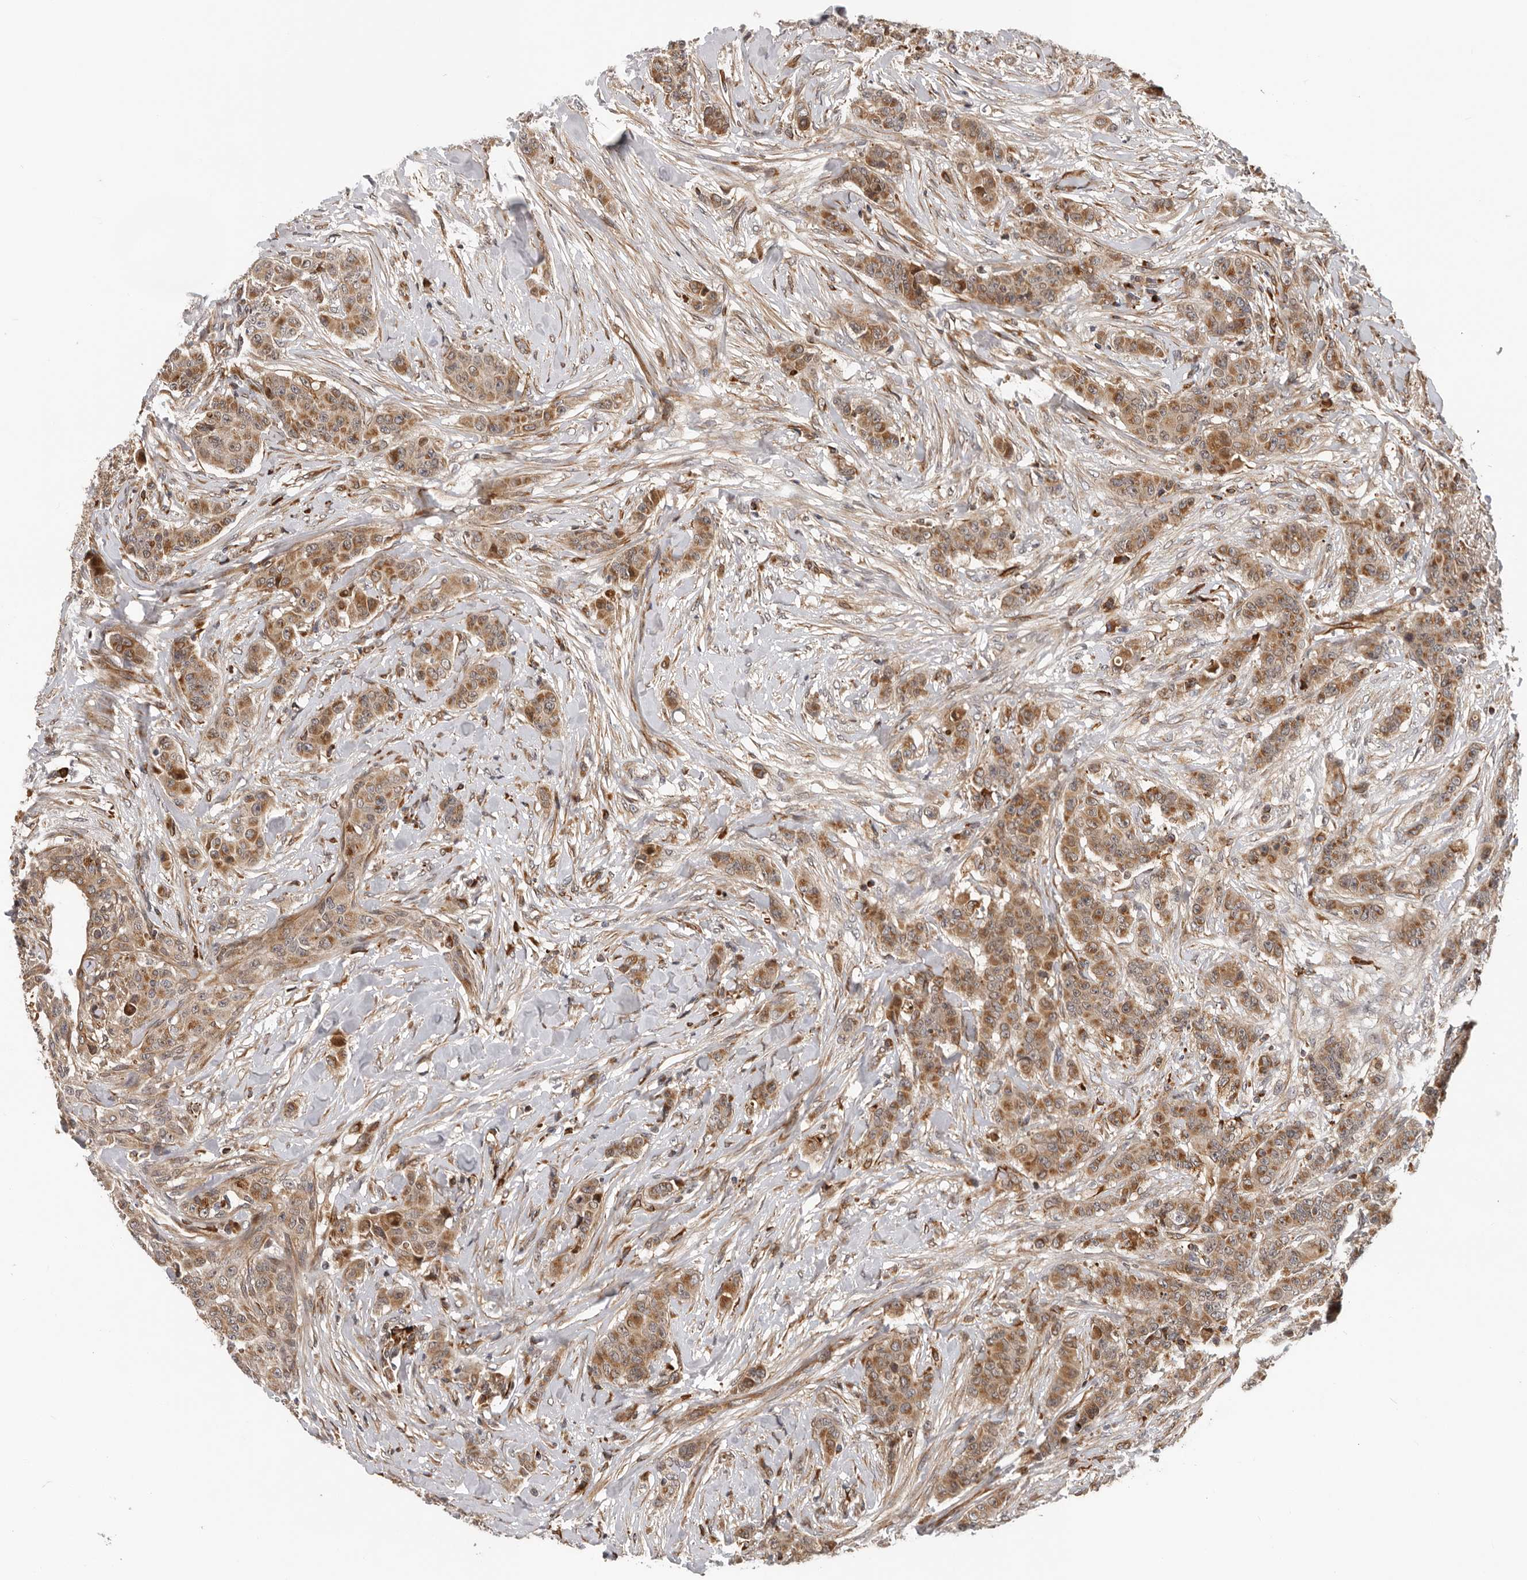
{"staining": {"intensity": "moderate", "quantity": ">75%", "location": "cytoplasmic/membranous"}, "tissue": "breast cancer", "cell_type": "Tumor cells", "image_type": "cancer", "snomed": [{"axis": "morphology", "description": "Duct carcinoma"}, {"axis": "topography", "description": "Breast"}], "caption": "A high-resolution micrograph shows immunohistochemistry staining of breast cancer, which exhibits moderate cytoplasmic/membranous expression in approximately >75% of tumor cells.", "gene": "RNF157", "patient": {"sex": "female", "age": 40}}